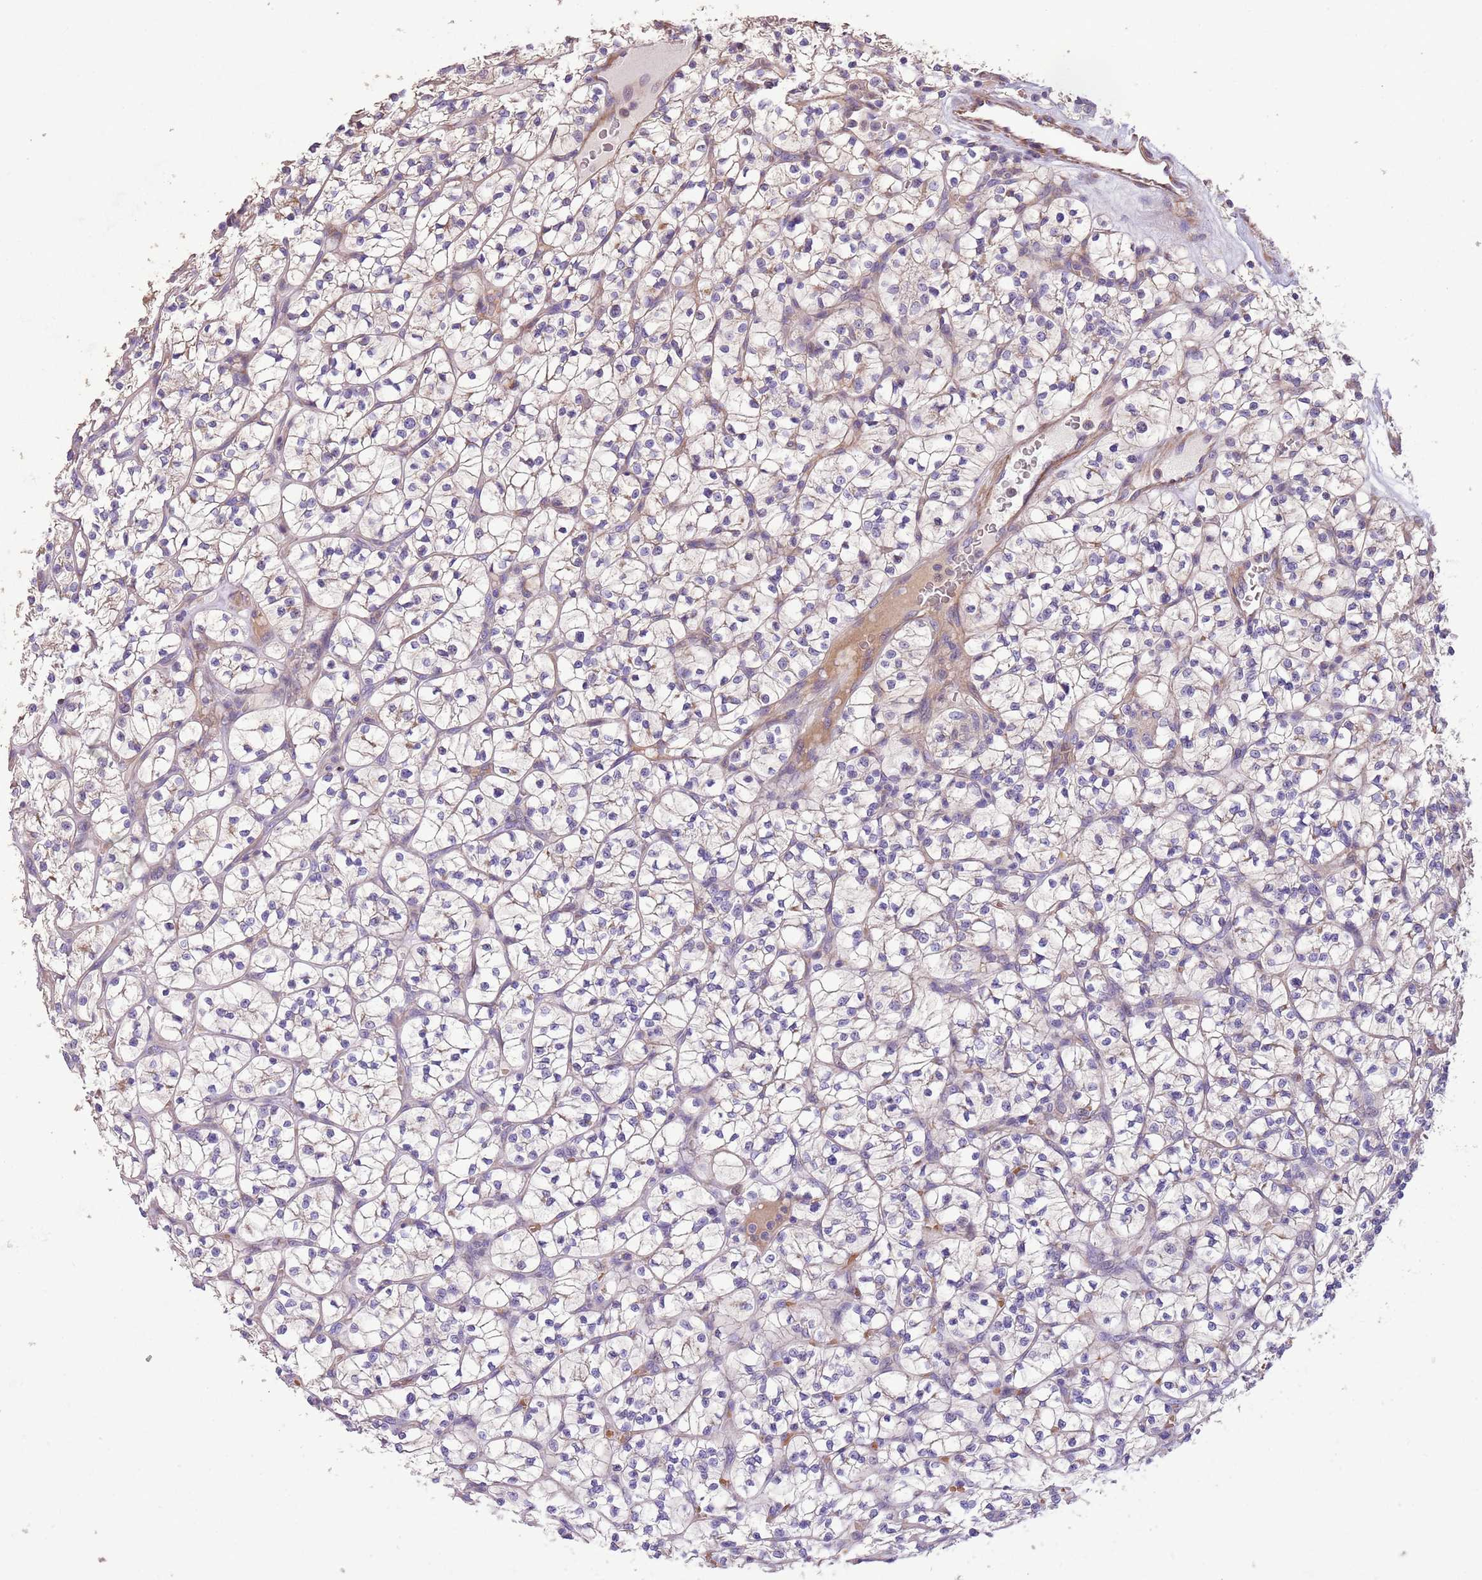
{"staining": {"intensity": "weak", "quantity": "25%-75%", "location": "cytoplasmic/membranous"}, "tissue": "renal cancer", "cell_type": "Tumor cells", "image_type": "cancer", "snomed": [{"axis": "morphology", "description": "Adenocarcinoma, NOS"}, {"axis": "topography", "description": "Kidney"}], "caption": "Weak cytoplasmic/membranous expression is appreciated in about 25%-75% of tumor cells in renal cancer.", "gene": "PIGA", "patient": {"sex": "female", "age": 64}}